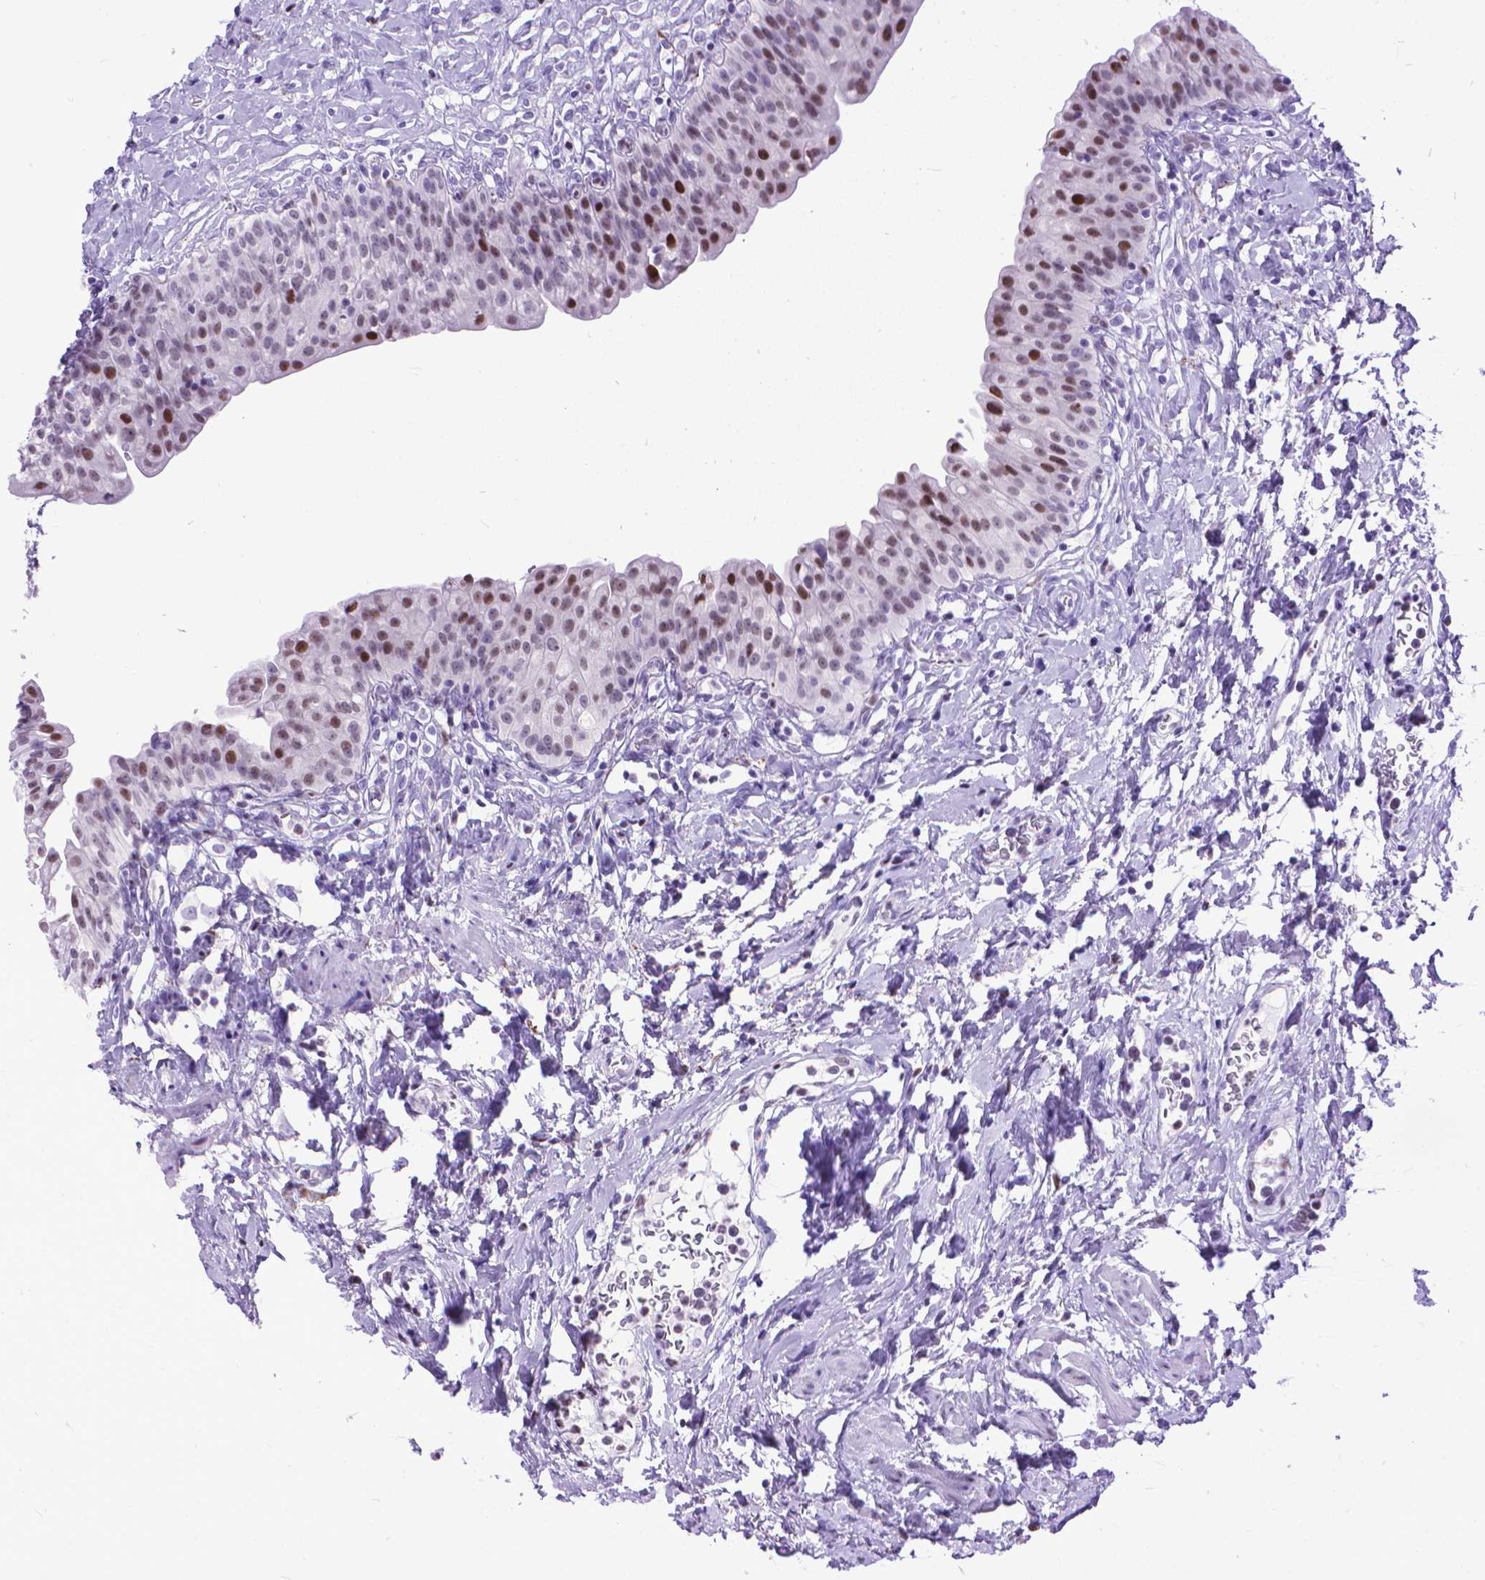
{"staining": {"intensity": "strong", "quantity": "<25%", "location": "nuclear"}, "tissue": "urinary bladder", "cell_type": "Urothelial cells", "image_type": "normal", "snomed": [{"axis": "morphology", "description": "Normal tissue, NOS"}, {"axis": "topography", "description": "Urinary bladder"}], "caption": "The photomicrograph displays staining of normal urinary bladder, revealing strong nuclear protein expression (brown color) within urothelial cells.", "gene": "POLE4", "patient": {"sex": "male", "age": 76}}